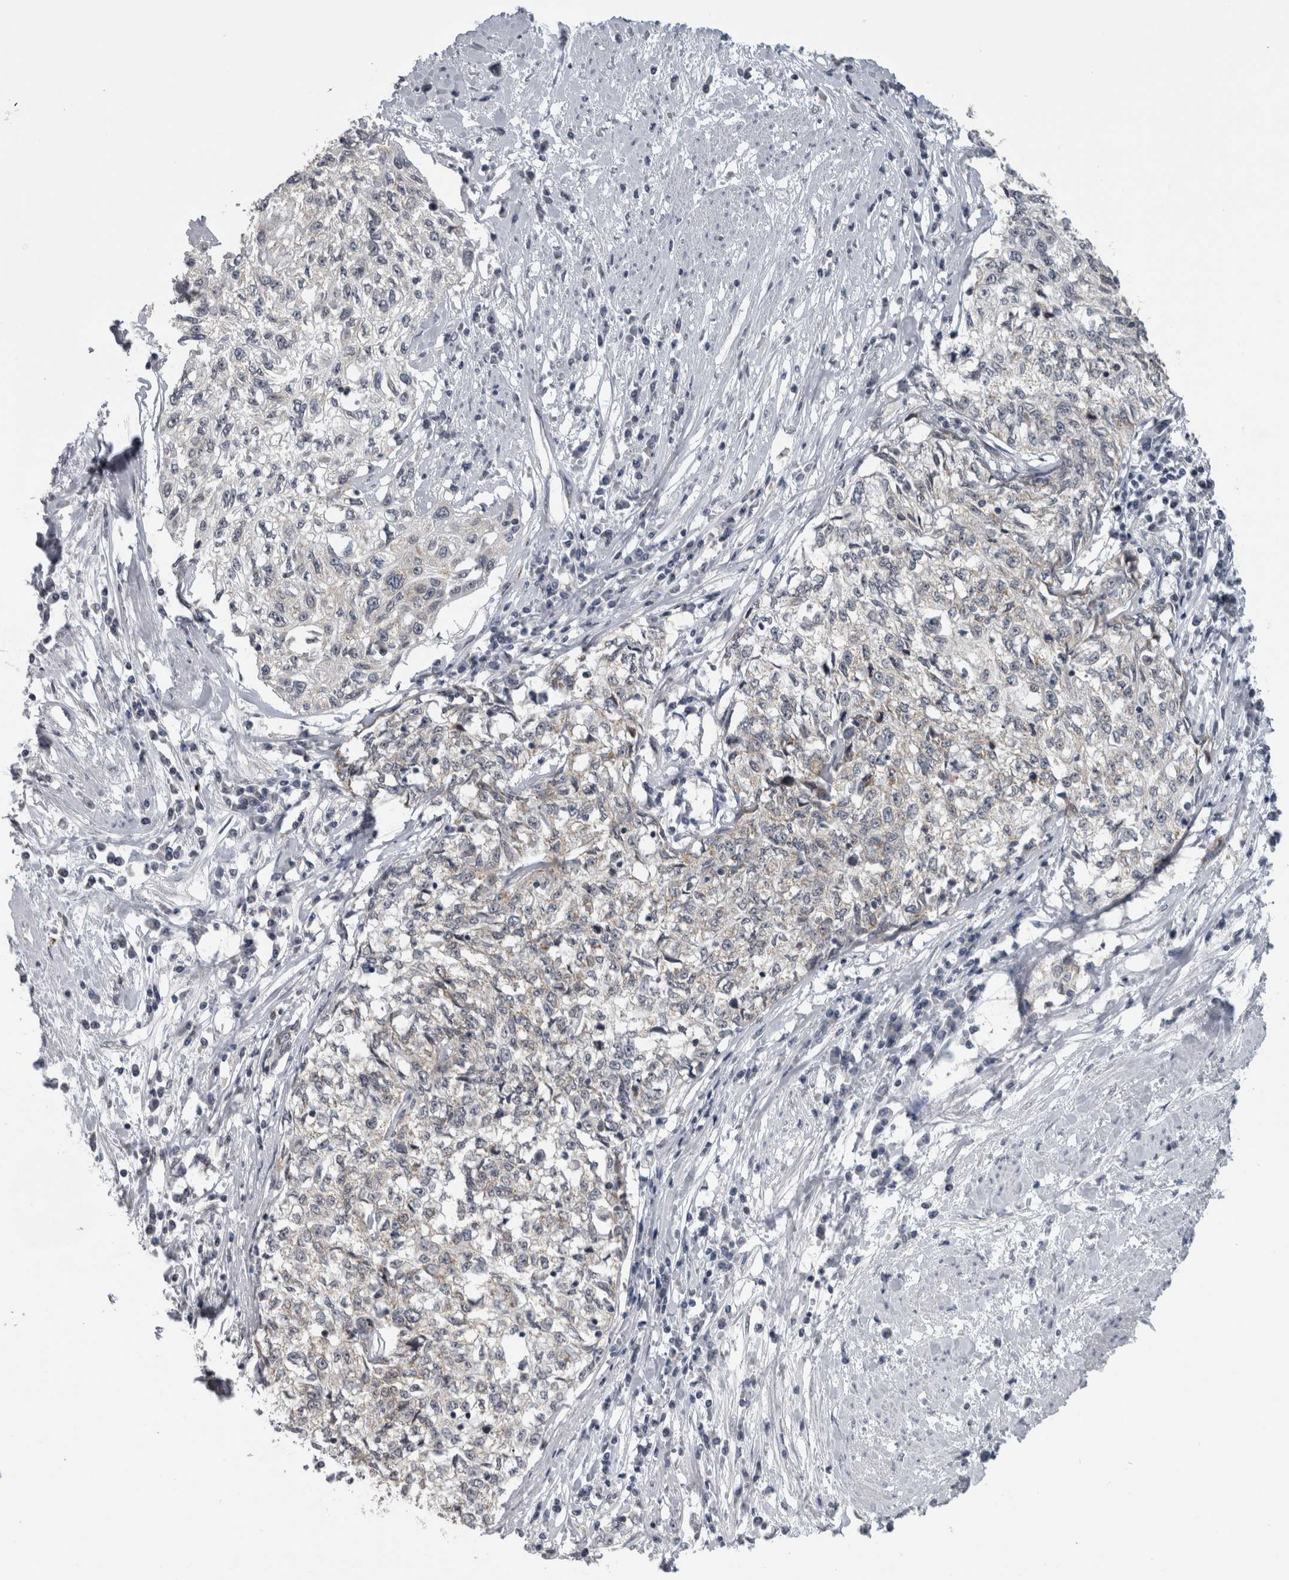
{"staining": {"intensity": "negative", "quantity": "none", "location": "none"}, "tissue": "cervical cancer", "cell_type": "Tumor cells", "image_type": "cancer", "snomed": [{"axis": "morphology", "description": "Squamous cell carcinoma, NOS"}, {"axis": "topography", "description": "Cervix"}], "caption": "Tumor cells are negative for brown protein staining in cervical cancer.", "gene": "OR2K2", "patient": {"sex": "female", "age": 57}}